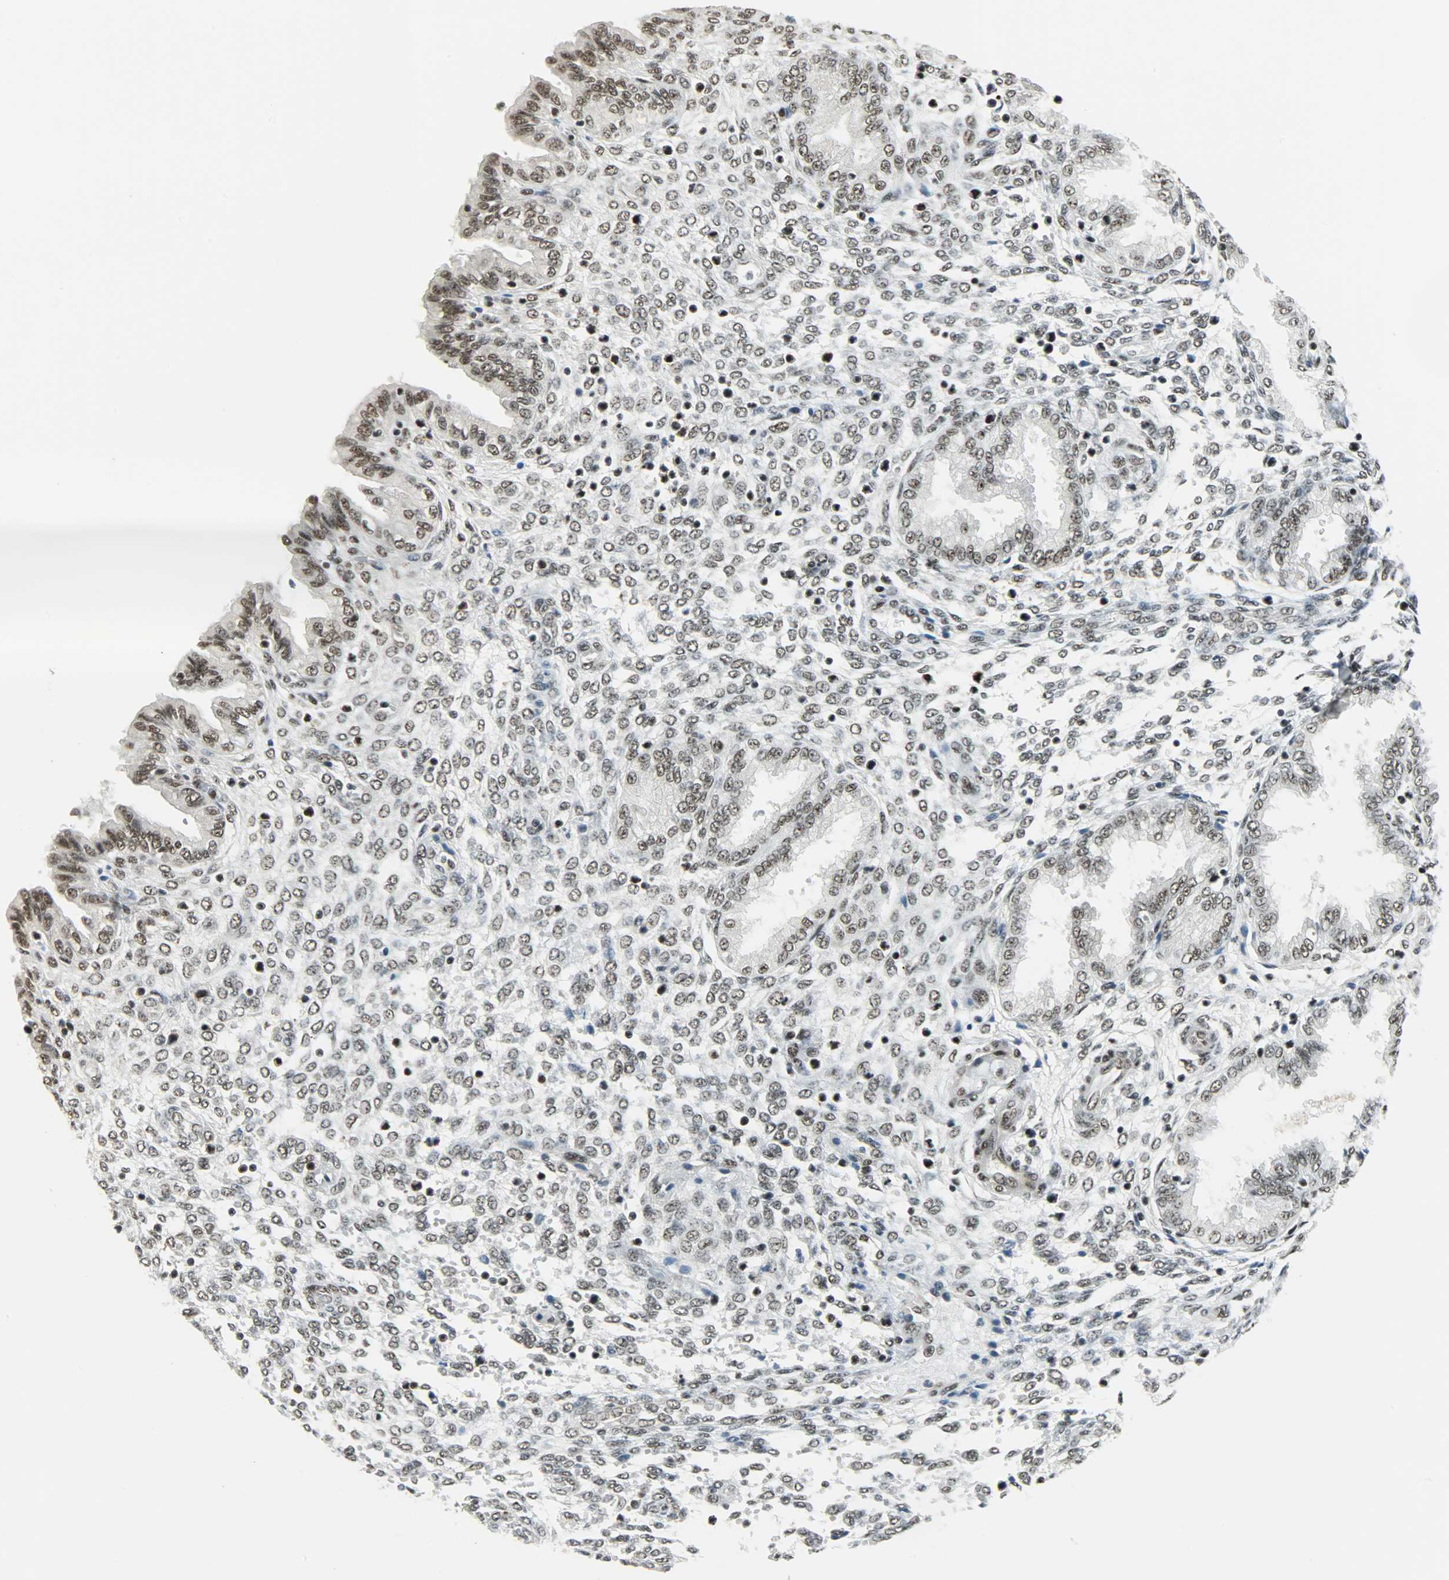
{"staining": {"intensity": "moderate", "quantity": ">75%", "location": "nuclear"}, "tissue": "endometrium", "cell_type": "Cells in endometrial stroma", "image_type": "normal", "snomed": [{"axis": "morphology", "description": "Normal tissue, NOS"}, {"axis": "topography", "description": "Endometrium"}], "caption": "Moderate nuclear expression for a protein is present in approximately >75% of cells in endometrial stroma of benign endometrium using immunohistochemistry (IHC).", "gene": "SUGP1", "patient": {"sex": "female", "age": 33}}